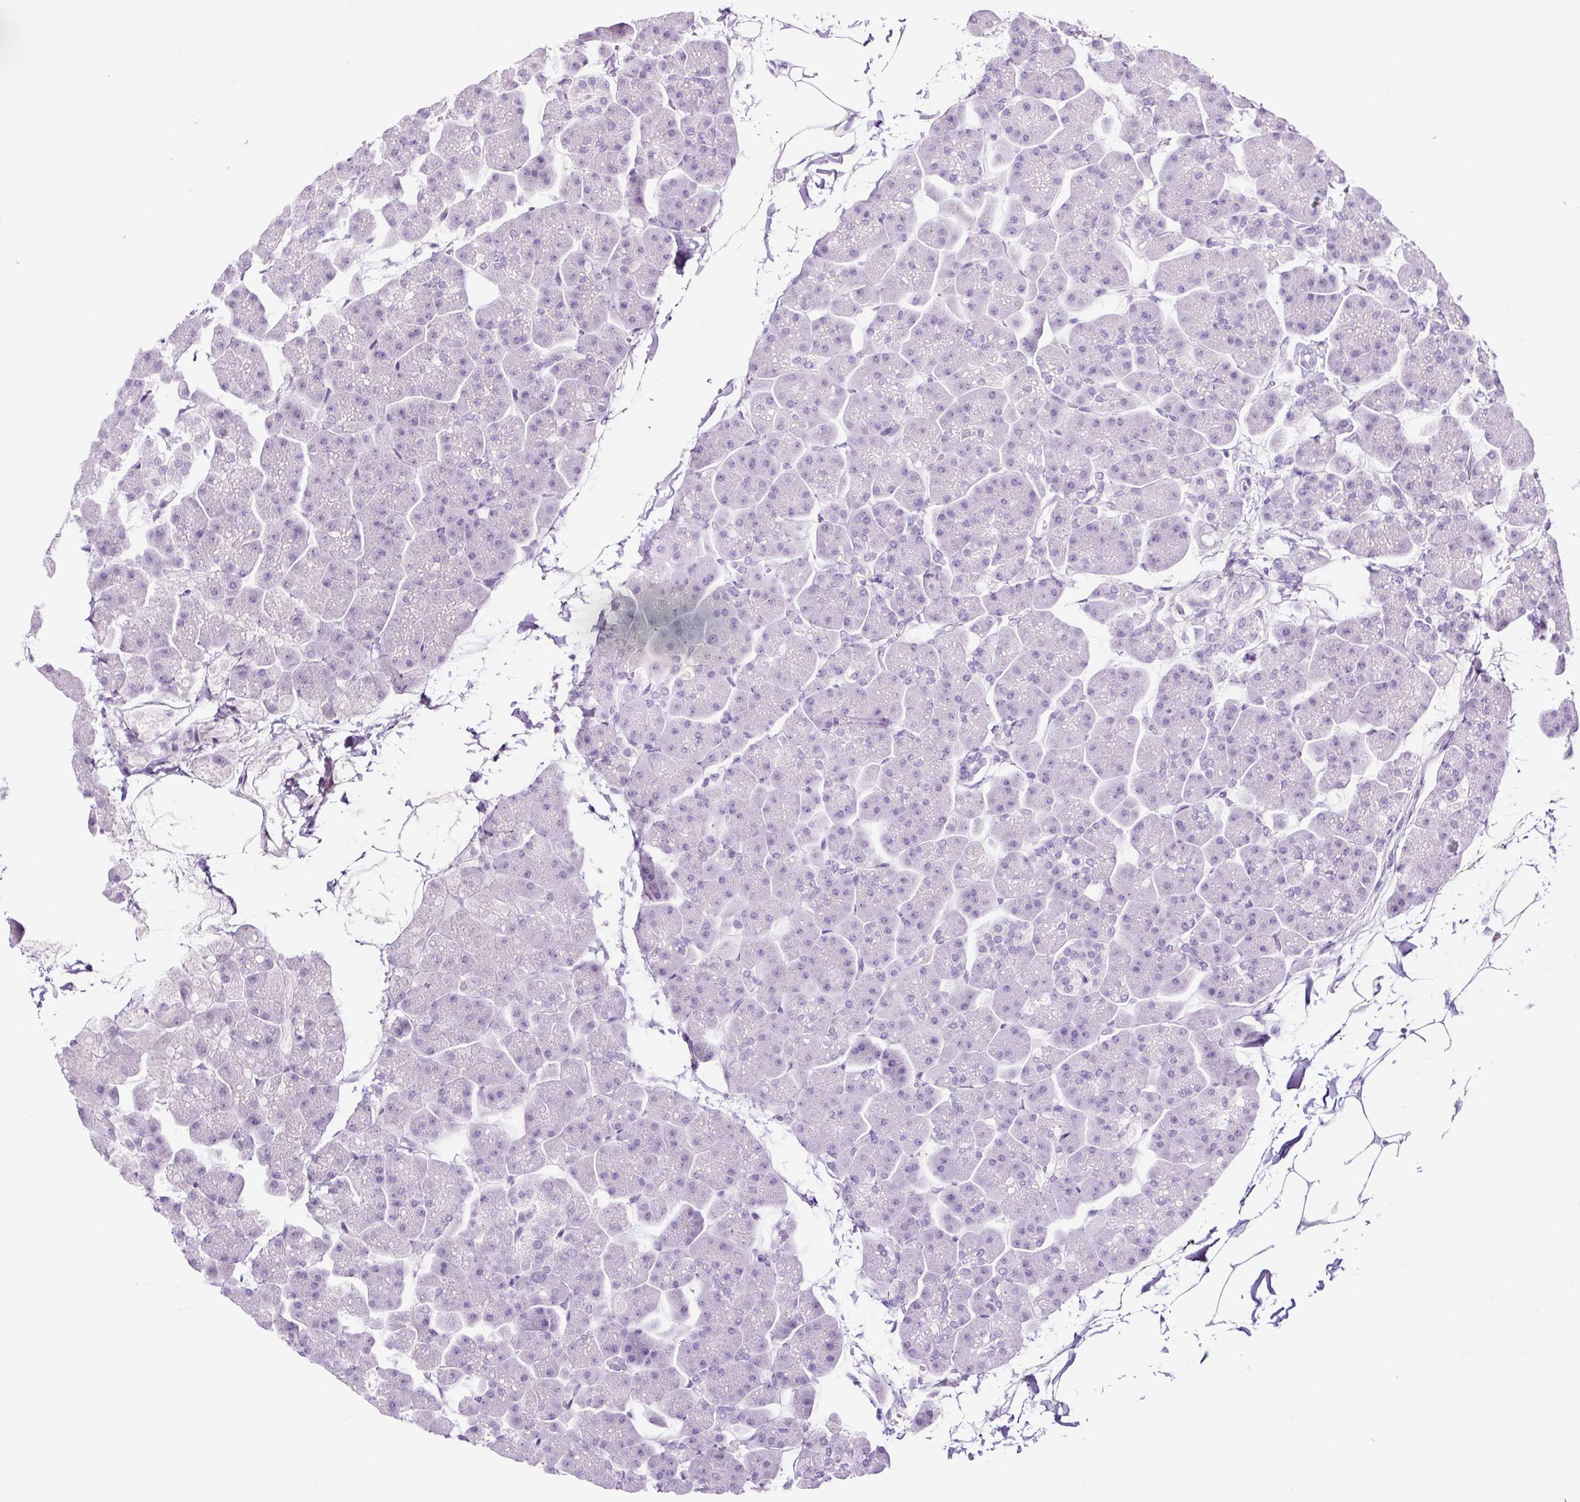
{"staining": {"intensity": "negative", "quantity": "none", "location": "none"}, "tissue": "pancreas", "cell_type": "Exocrine glandular cells", "image_type": "normal", "snomed": [{"axis": "morphology", "description": "Normal tissue, NOS"}, {"axis": "topography", "description": "Pancreas"}], "caption": "Normal pancreas was stained to show a protein in brown. There is no significant expression in exocrine glandular cells.", "gene": "RNF212B", "patient": {"sex": "male", "age": 35}}